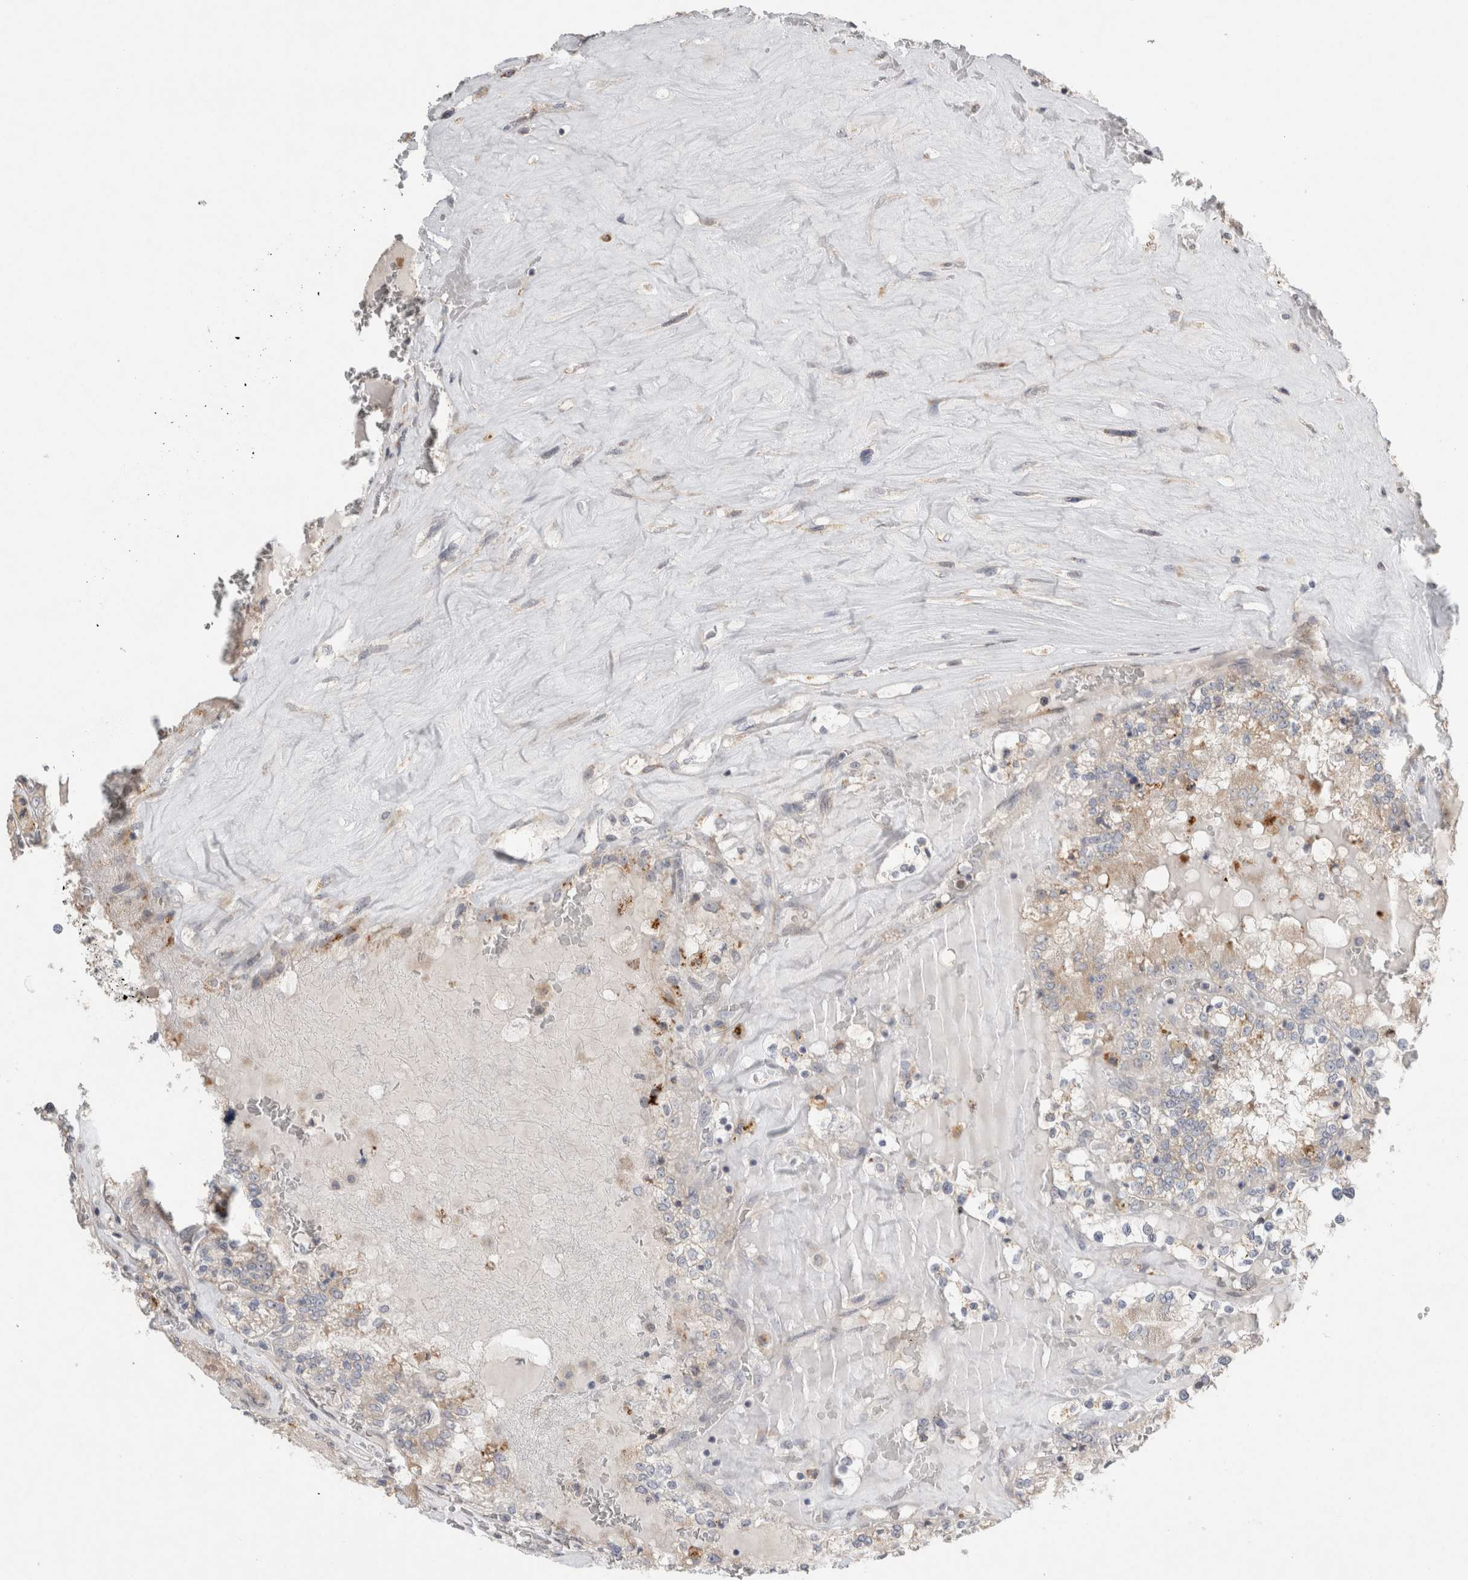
{"staining": {"intensity": "moderate", "quantity": "<25%", "location": "cytoplasmic/membranous"}, "tissue": "renal cancer", "cell_type": "Tumor cells", "image_type": "cancer", "snomed": [{"axis": "morphology", "description": "Adenocarcinoma, NOS"}, {"axis": "topography", "description": "Kidney"}], "caption": "Protein expression analysis of renal cancer exhibits moderate cytoplasmic/membranous positivity in approximately <25% of tumor cells.", "gene": "TRMT9B", "patient": {"sex": "female", "age": 56}}